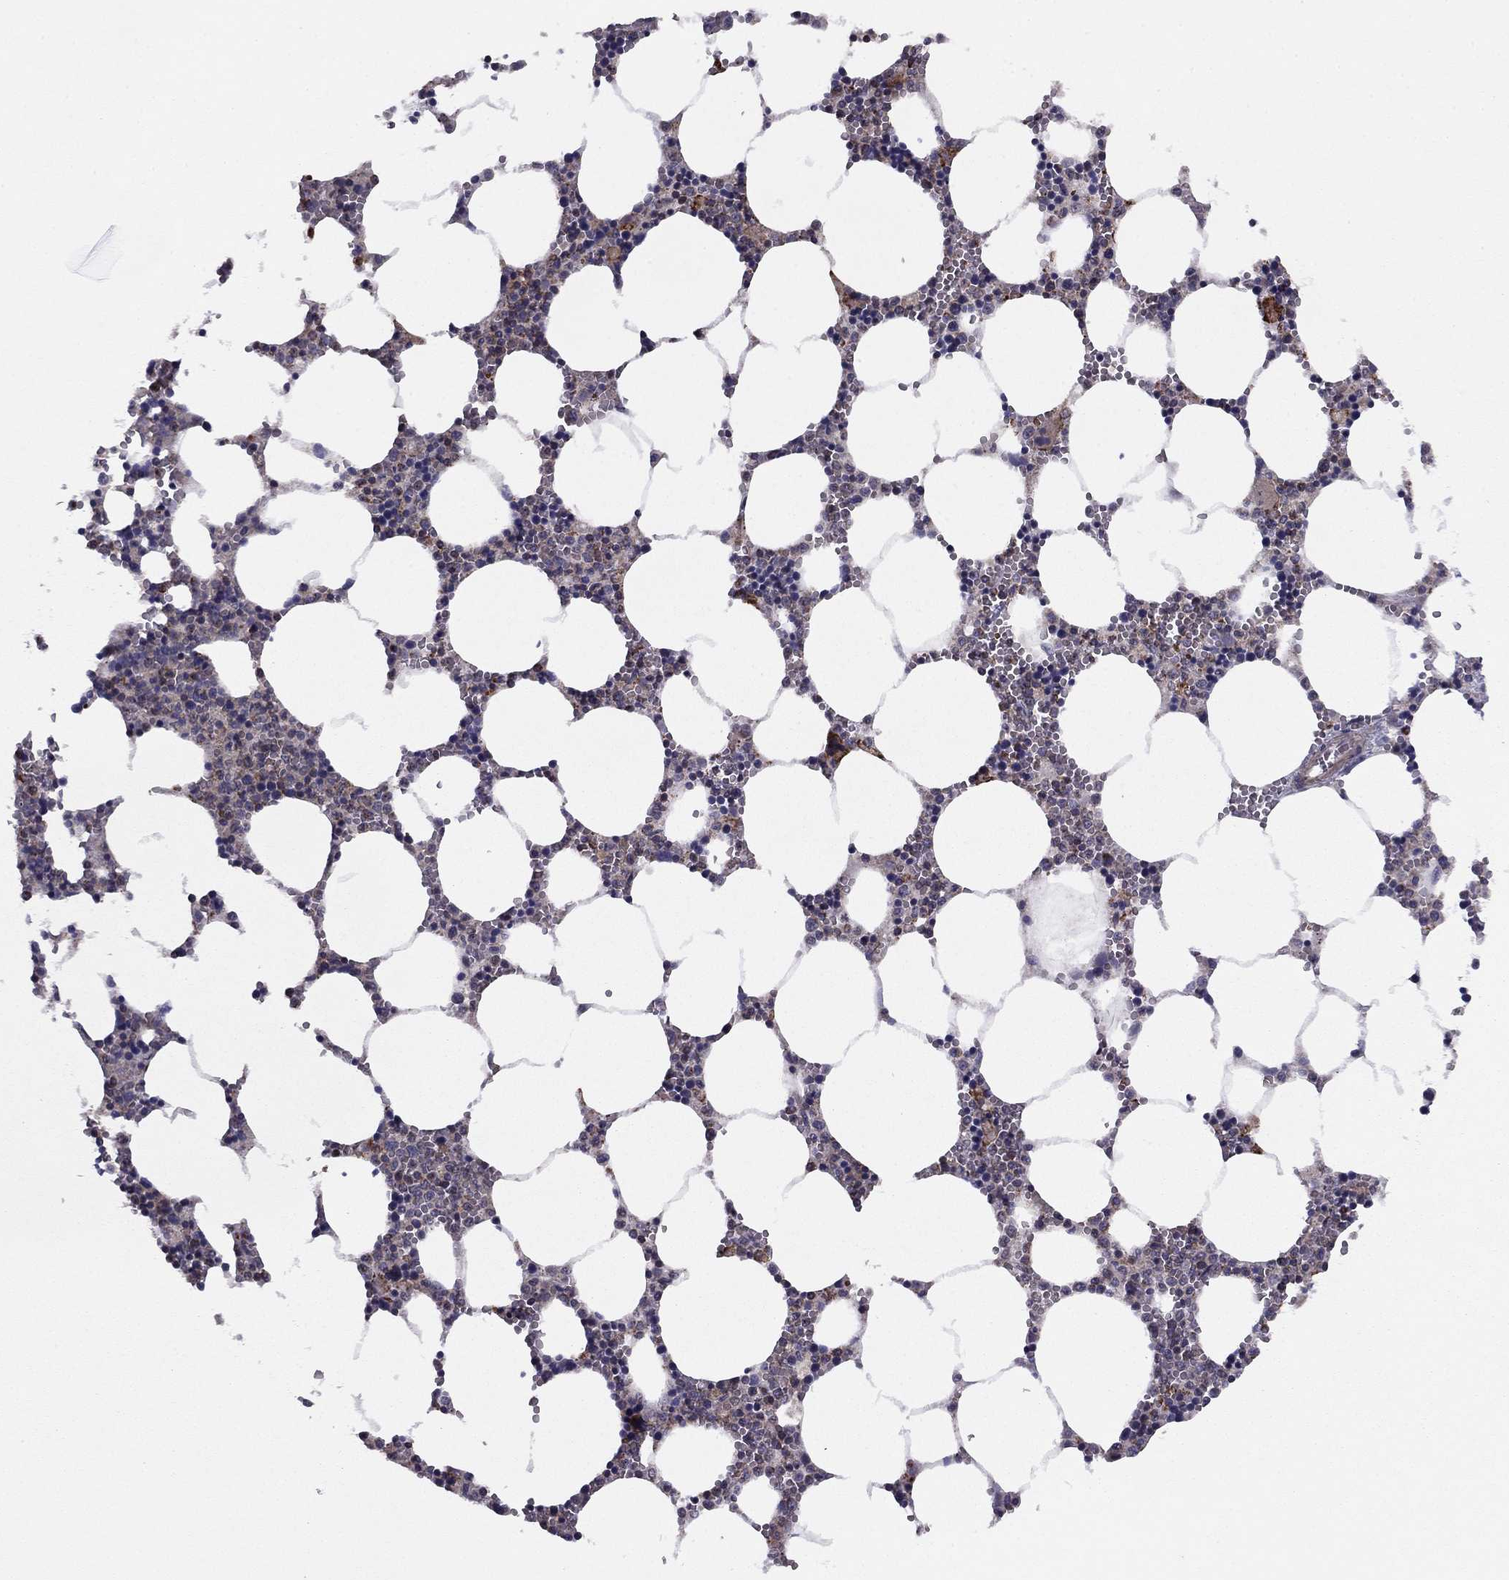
{"staining": {"intensity": "moderate", "quantity": "<25%", "location": "cytoplasmic/membranous"}, "tissue": "bone marrow", "cell_type": "Hematopoietic cells", "image_type": "normal", "snomed": [{"axis": "morphology", "description": "Normal tissue, NOS"}, {"axis": "topography", "description": "Bone marrow"}], "caption": "Bone marrow stained for a protein (brown) exhibits moderate cytoplasmic/membranous positive expression in approximately <25% of hematopoietic cells.", "gene": "ALG6", "patient": {"sex": "female", "age": 64}}